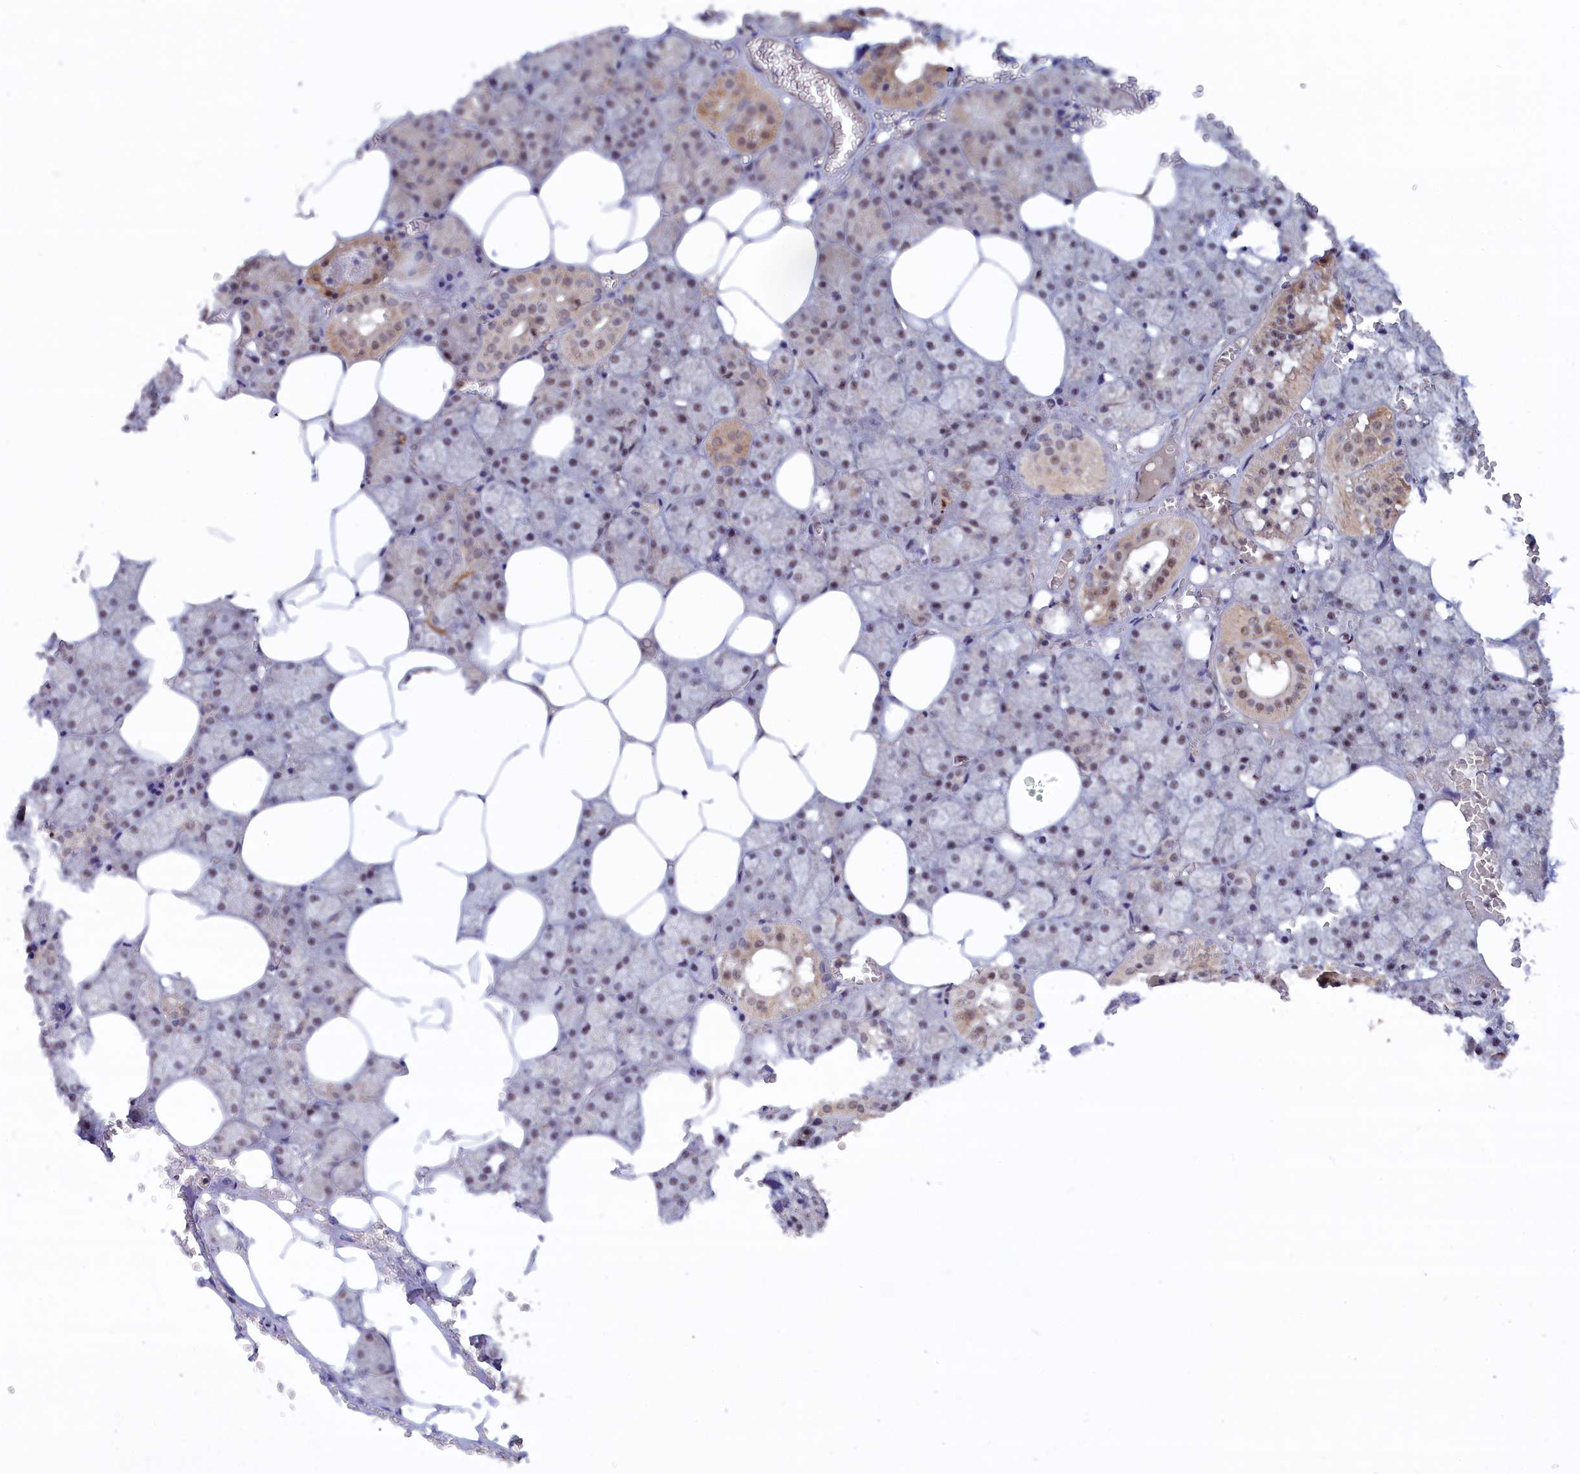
{"staining": {"intensity": "moderate", "quantity": "25%-75%", "location": "cytoplasmic/membranous,nuclear"}, "tissue": "salivary gland", "cell_type": "Glandular cells", "image_type": "normal", "snomed": [{"axis": "morphology", "description": "Normal tissue, NOS"}, {"axis": "topography", "description": "Salivary gland"}], "caption": "The image displays staining of normal salivary gland, revealing moderate cytoplasmic/membranous,nuclear protein staining (brown color) within glandular cells. Using DAB (3,3'-diaminobenzidine) (brown) and hematoxylin (blue) stains, captured at high magnification using brightfield microscopy.", "gene": "TAB1", "patient": {"sex": "male", "age": 62}}